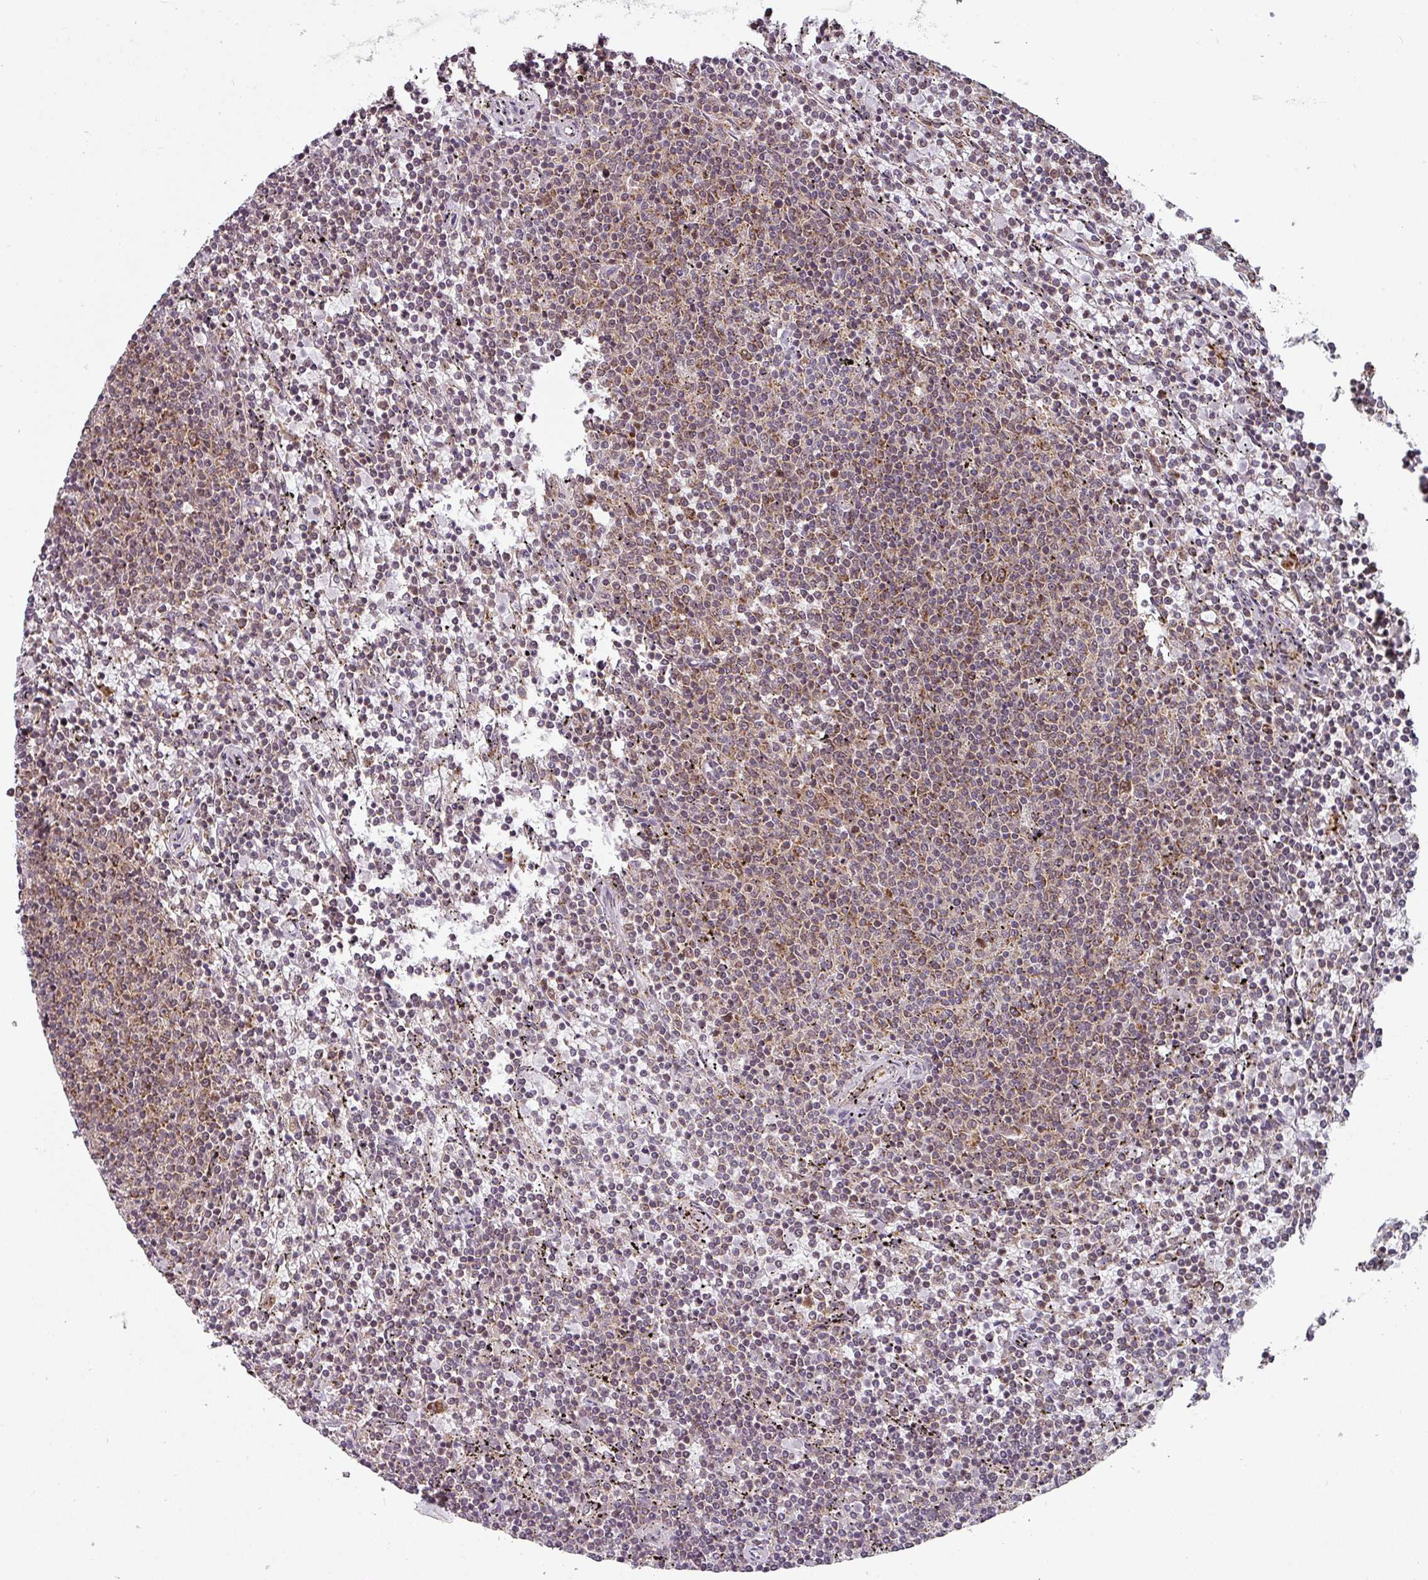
{"staining": {"intensity": "moderate", "quantity": "25%-75%", "location": "cytoplasmic/membranous"}, "tissue": "lymphoma", "cell_type": "Tumor cells", "image_type": "cancer", "snomed": [{"axis": "morphology", "description": "Malignant lymphoma, non-Hodgkin's type, Low grade"}, {"axis": "topography", "description": "Spleen"}], "caption": "Immunohistochemical staining of human low-grade malignant lymphoma, non-Hodgkin's type shows moderate cytoplasmic/membranous protein expression in approximately 25%-75% of tumor cells. Ihc stains the protein of interest in brown and the nuclei are stained blue.", "gene": "MRPS16", "patient": {"sex": "female", "age": 50}}